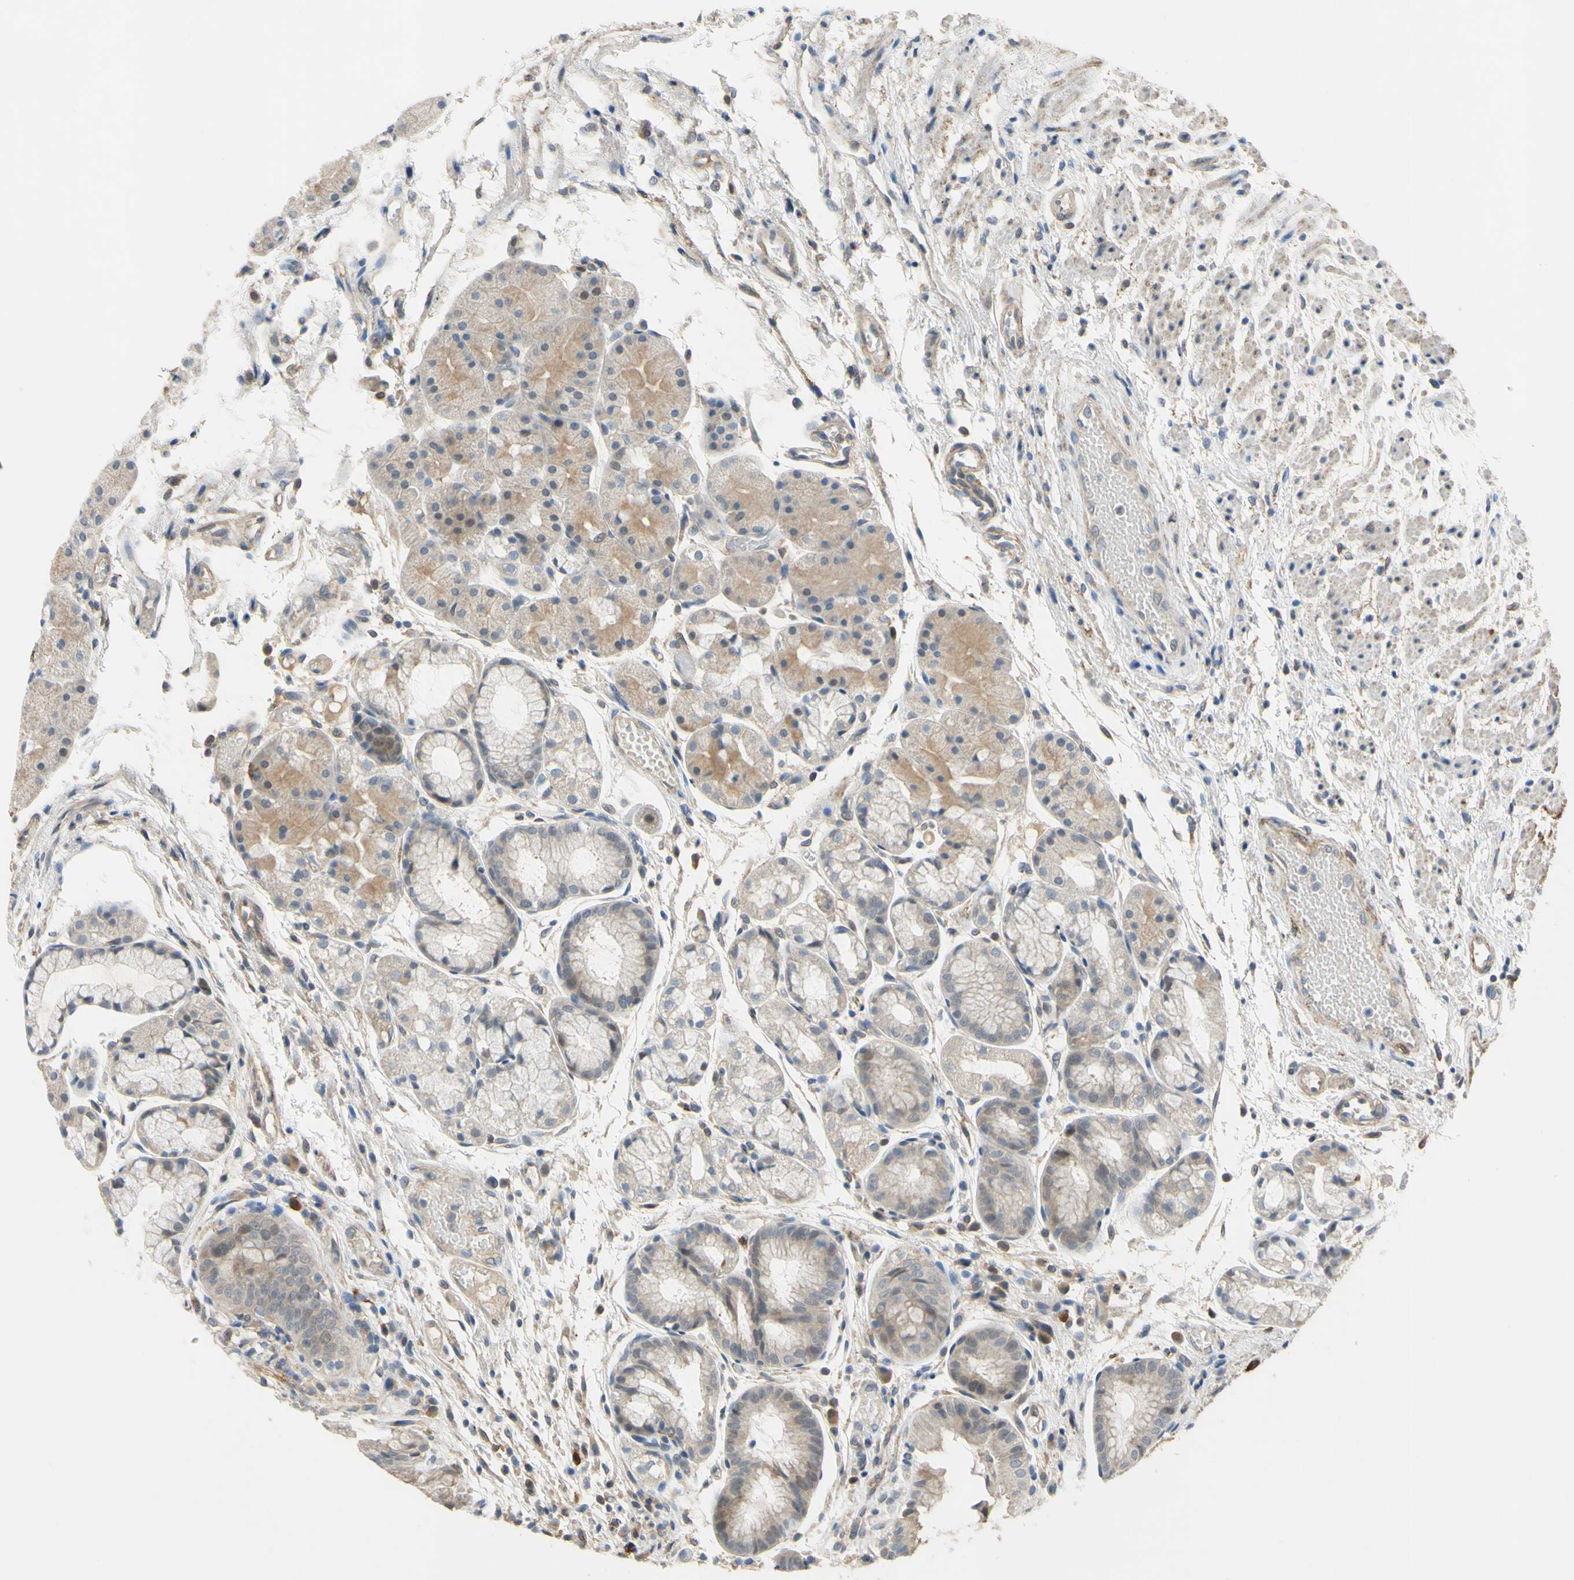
{"staining": {"intensity": "moderate", "quantity": "25%-75%", "location": "nuclear"}, "tissue": "stomach", "cell_type": "Glandular cells", "image_type": "normal", "snomed": [{"axis": "morphology", "description": "Normal tissue, NOS"}, {"axis": "topography", "description": "Stomach, upper"}], "caption": "Protein staining reveals moderate nuclear staining in about 25%-75% of glandular cells in normal stomach. The staining is performed using DAB brown chromogen to label protein expression. The nuclei are counter-stained blue using hematoxylin.", "gene": "LHX9", "patient": {"sex": "male", "age": 72}}